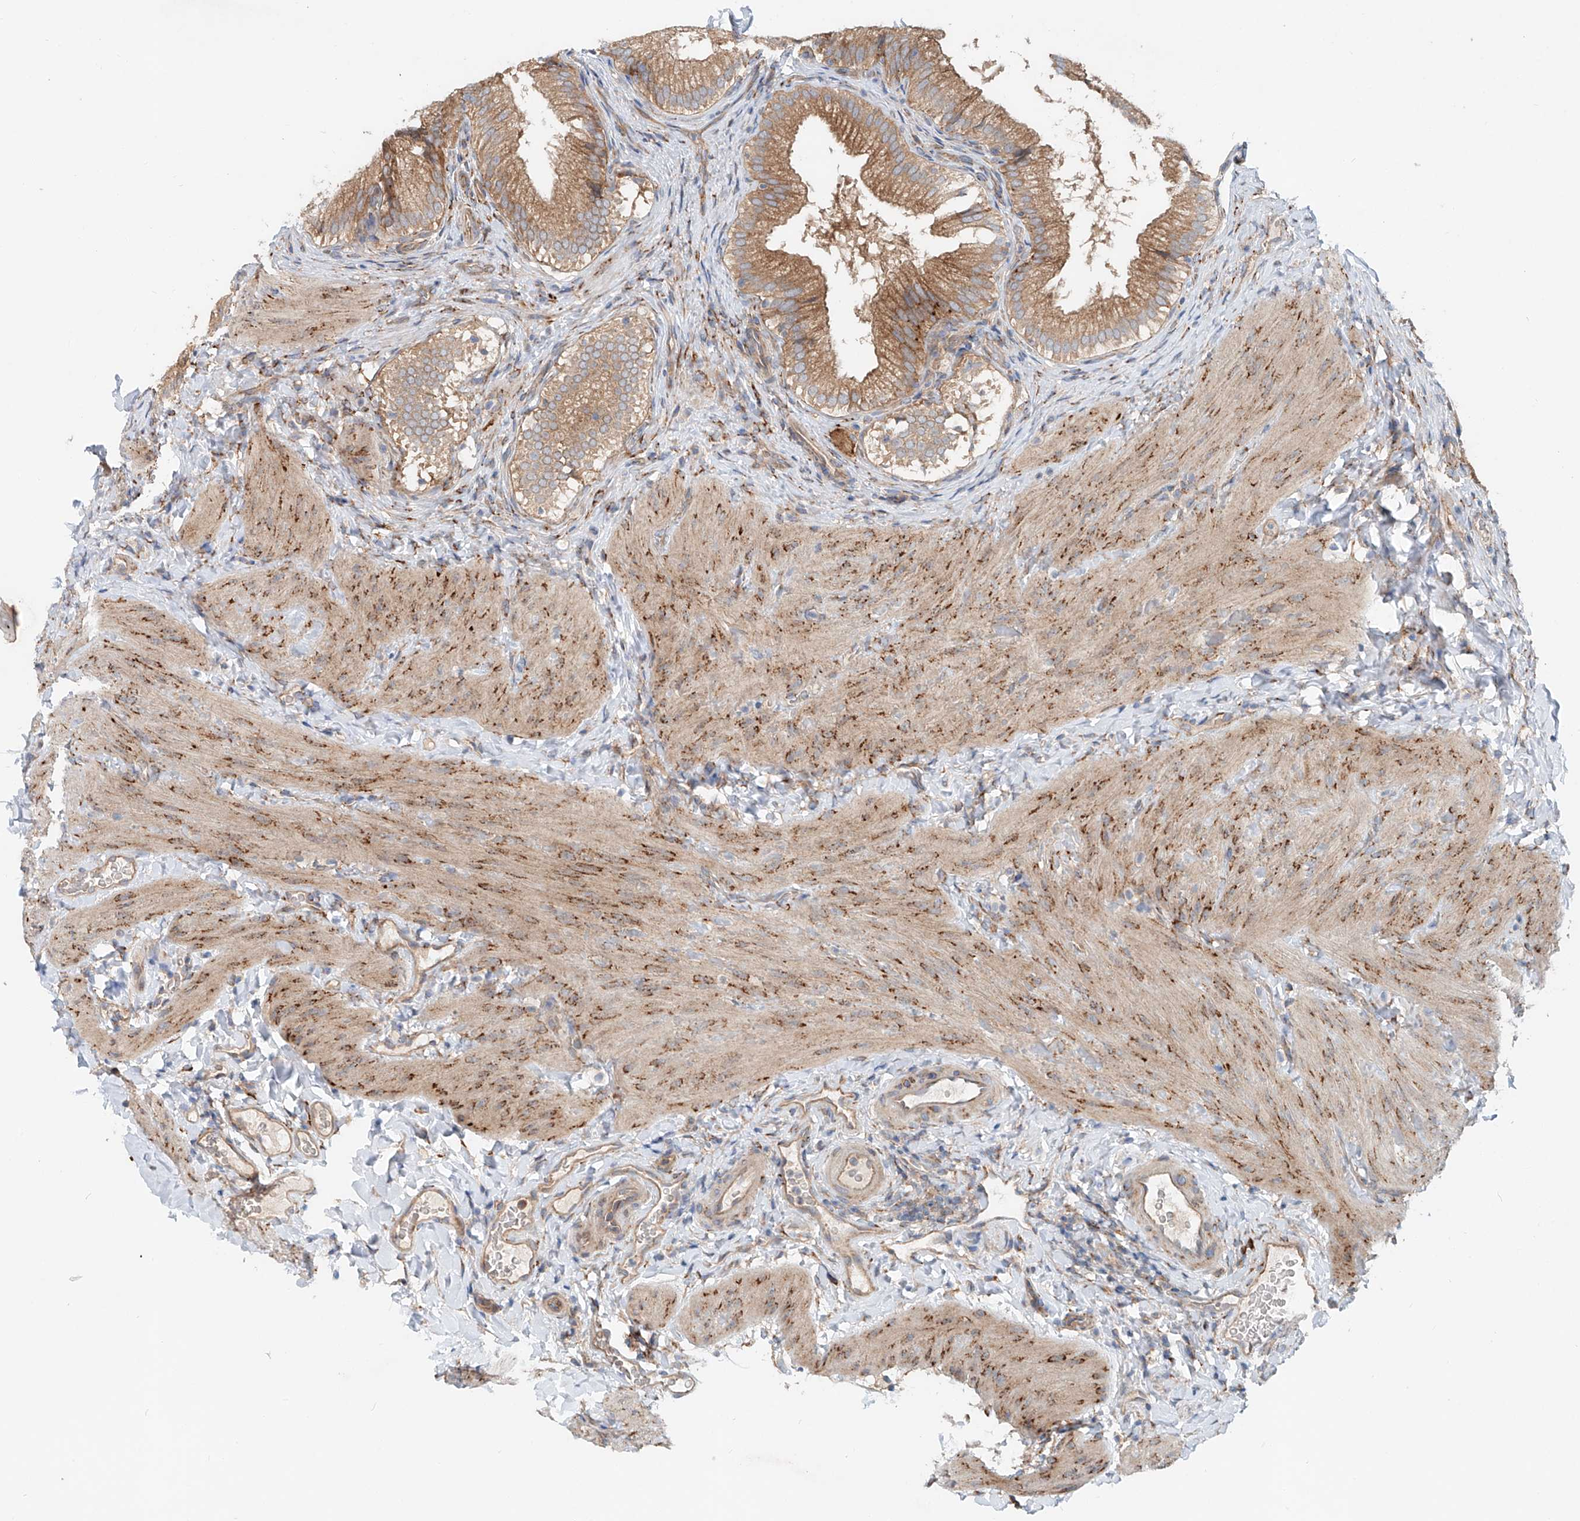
{"staining": {"intensity": "moderate", "quantity": ">75%", "location": "cytoplasmic/membranous"}, "tissue": "gallbladder", "cell_type": "Glandular cells", "image_type": "normal", "snomed": [{"axis": "morphology", "description": "Normal tissue, NOS"}, {"axis": "topography", "description": "Gallbladder"}], "caption": "High-magnification brightfield microscopy of benign gallbladder stained with DAB (brown) and counterstained with hematoxylin (blue). glandular cells exhibit moderate cytoplasmic/membranous expression is identified in about>75% of cells. (IHC, brightfield microscopy, high magnification).", "gene": "SNAP29", "patient": {"sex": "female", "age": 30}}